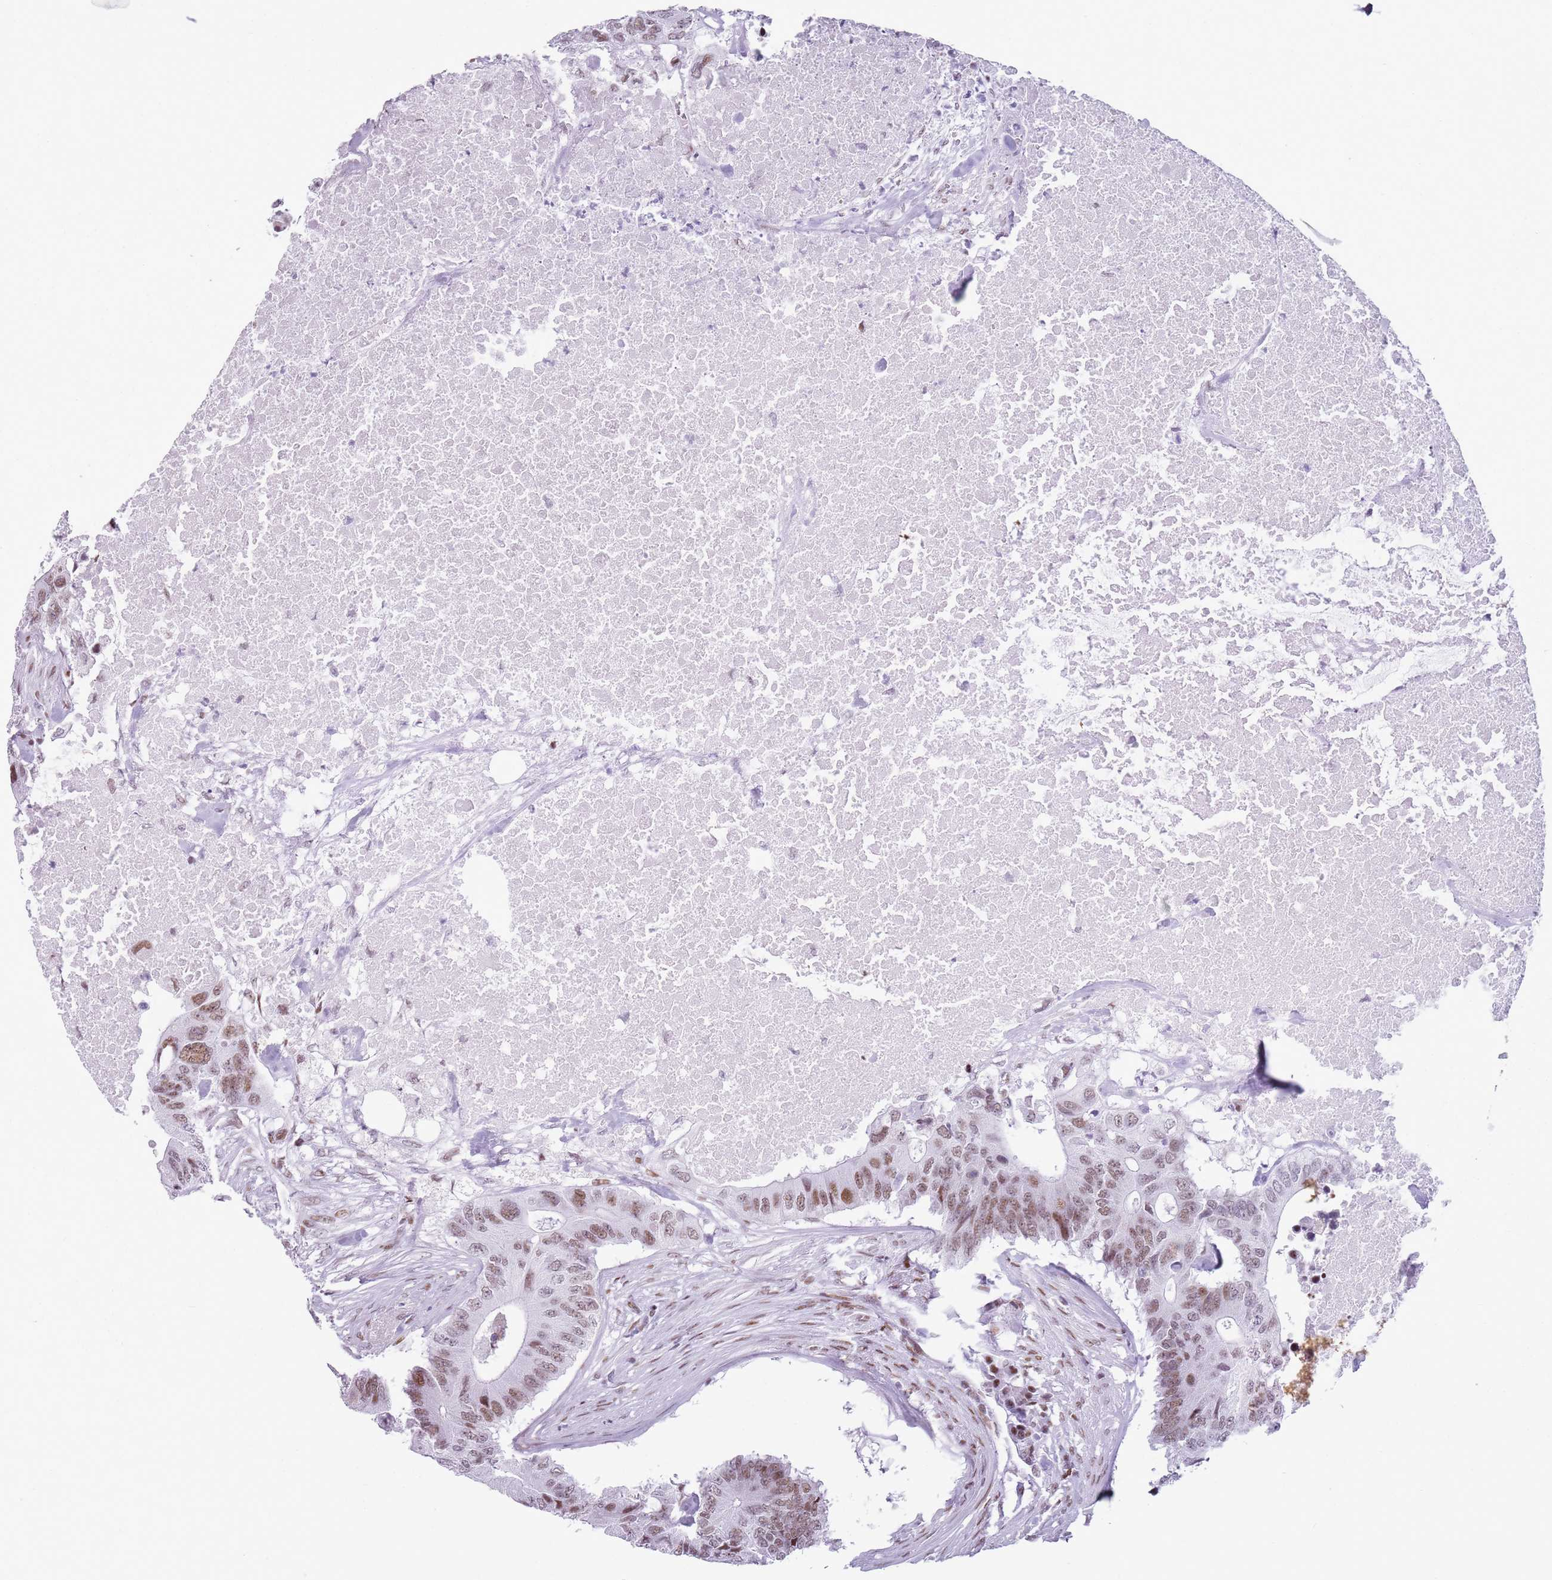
{"staining": {"intensity": "moderate", "quantity": ">75%", "location": "nuclear"}, "tissue": "colorectal cancer", "cell_type": "Tumor cells", "image_type": "cancer", "snomed": [{"axis": "morphology", "description": "Adenocarcinoma, NOS"}, {"axis": "topography", "description": "Colon"}], "caption": "Immunohistochemistry staining of colorectal cancer, which displays medium levels of moderate nuclear staining in approximately >75% of tumor cells indicating moderate nuclear protein expression. The staining was performed using DAB (brown) for protein detection and nuclei were counterstained in hematoxylin (blue).", "gene": "FAM104B", "patient": {"sex": "male", "age": 71}}